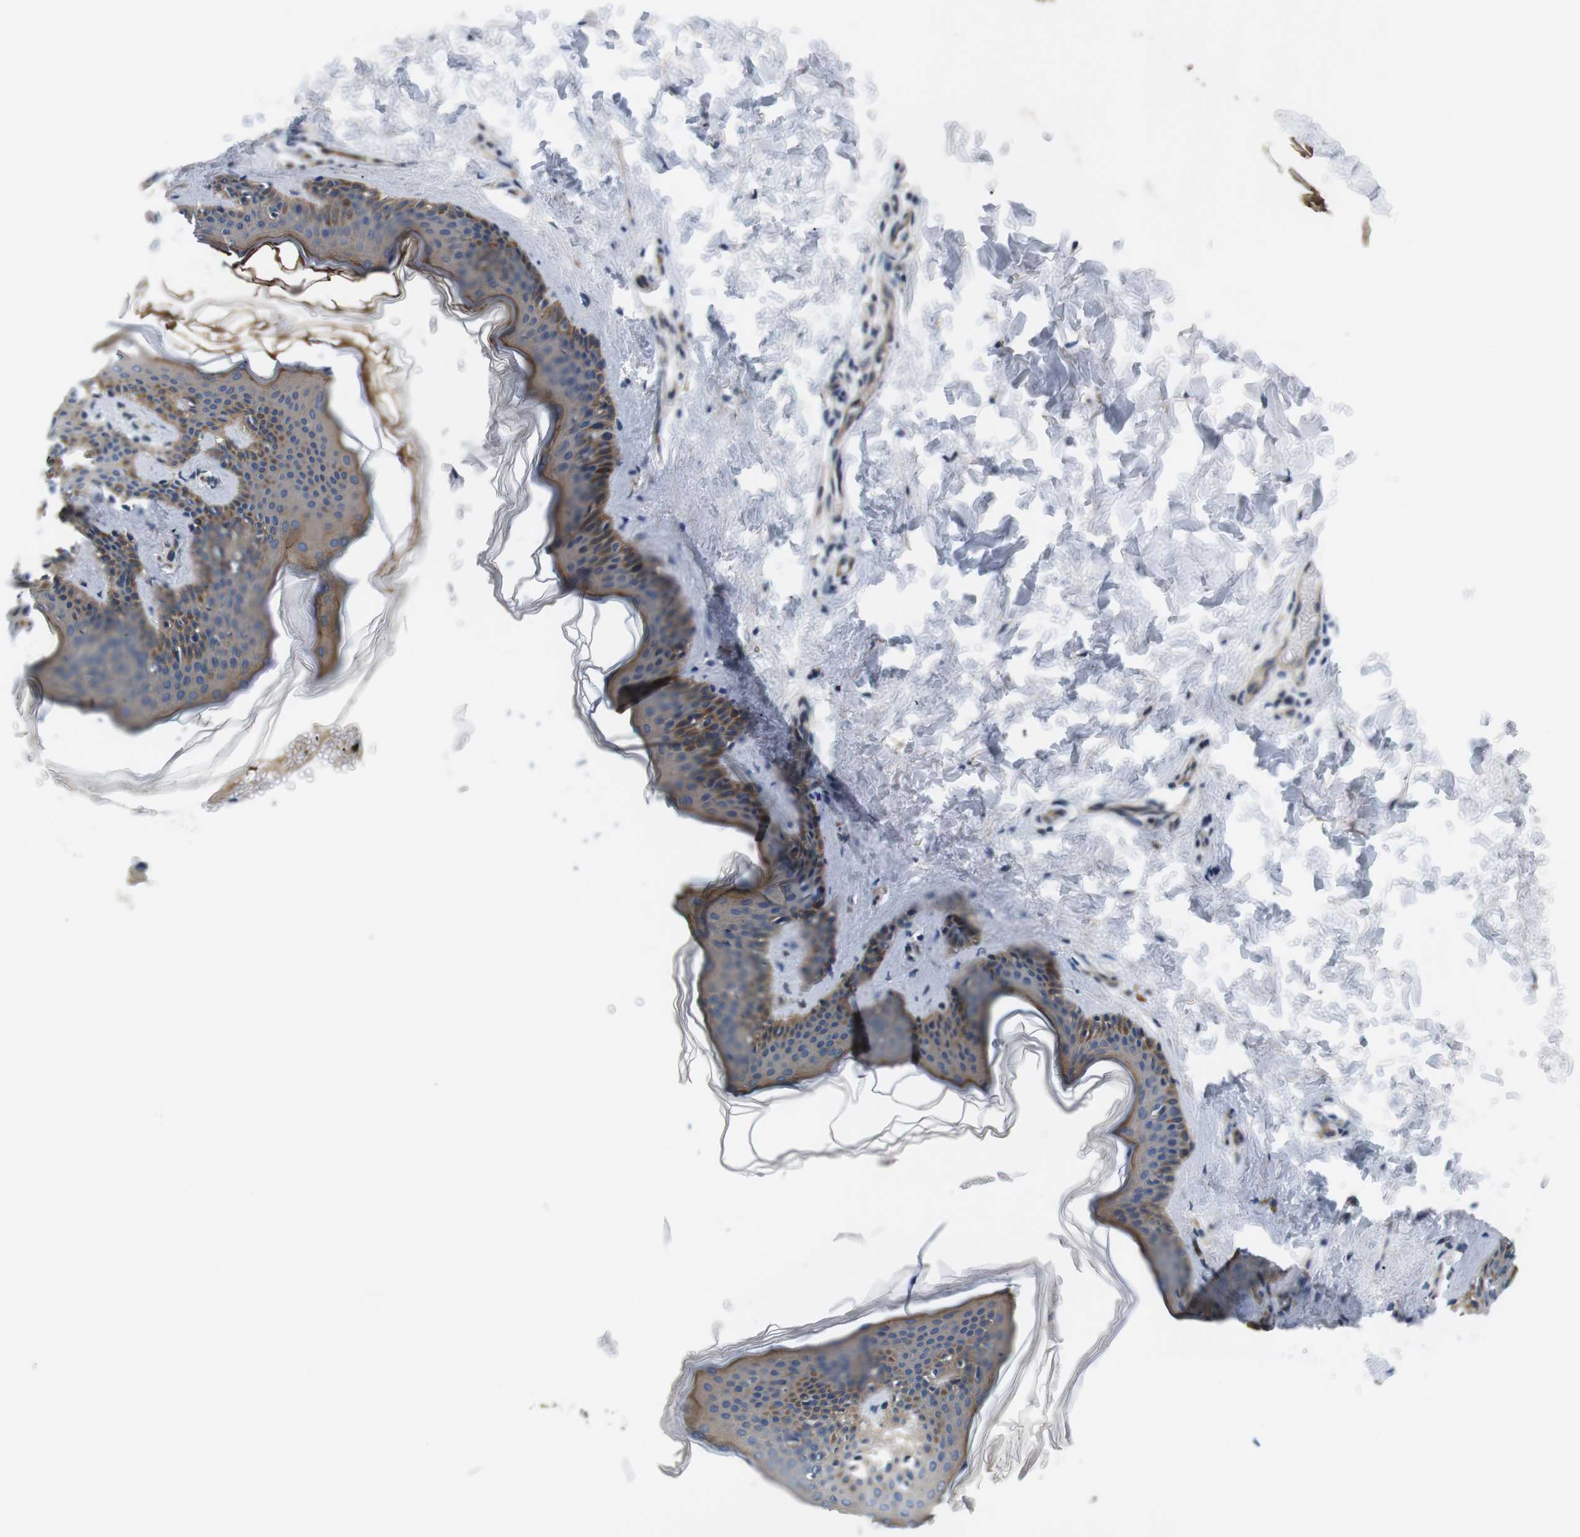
{"staining": {"intensity": "negative", "quantity": "none", "location": "none"}, "tissue": "skin", "cell_type": "Fibroblasts", "image_type": "normal", "snomed": [{"axis": "morphology", "description": "Normal tissue, NOS"}, {"axis": "topography", "description": "Skin"}], "caption": "Micrograph shows no protein positivity in fibroblasts of unremarkable skin. The staining was performed using DAB (3,3'-diaminobenzidine) to visualize the protein expression in brown, while the nuclei were stained in blue with hematoxylin (Magnification: 20x).", "gene": "SLC30A1", "patient": {"sex": "female", "age": 41}}